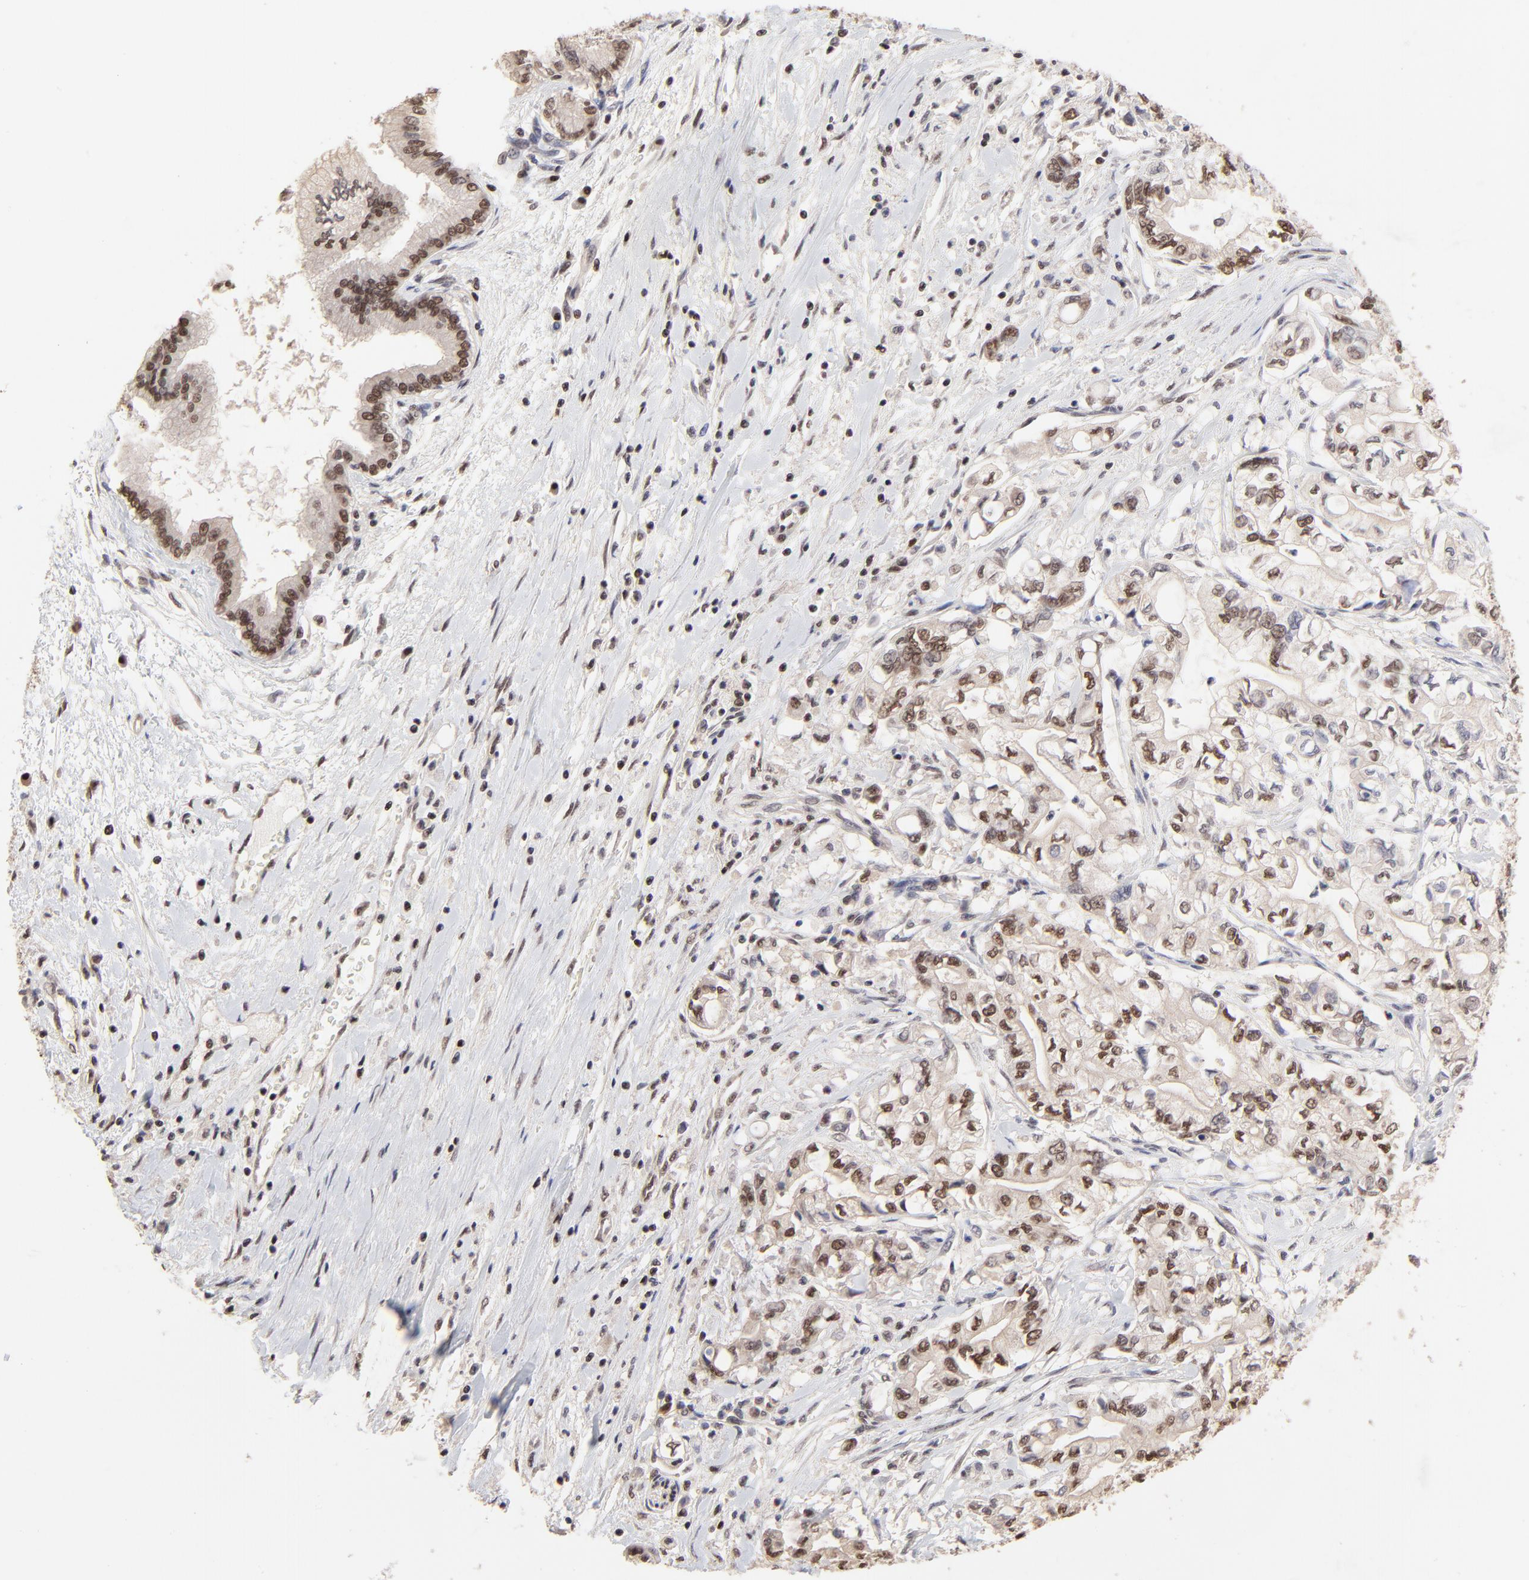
{"staining": {"intensity": "strong", "quantity": ">75%", "location": "nuclear"}, "tissue": "pancreatic cancer", "cell_type": "Tumor cells", "image_type": "cancer", "snomed": [{"axis": "morphology", "description": "Adenocarcinoma, NOS"}, {"axis": "topography", "description": "Pancreas"}], "caption": "A brown stain labels strong nuclear expression of a protein in human pancreatic adenocarcinoma tumor cells. Ihc stains the protein of interest in brown and the nuclei are stained blue.", "gene": "DSN1", "patient": {"sex": "male", "age": 79}}